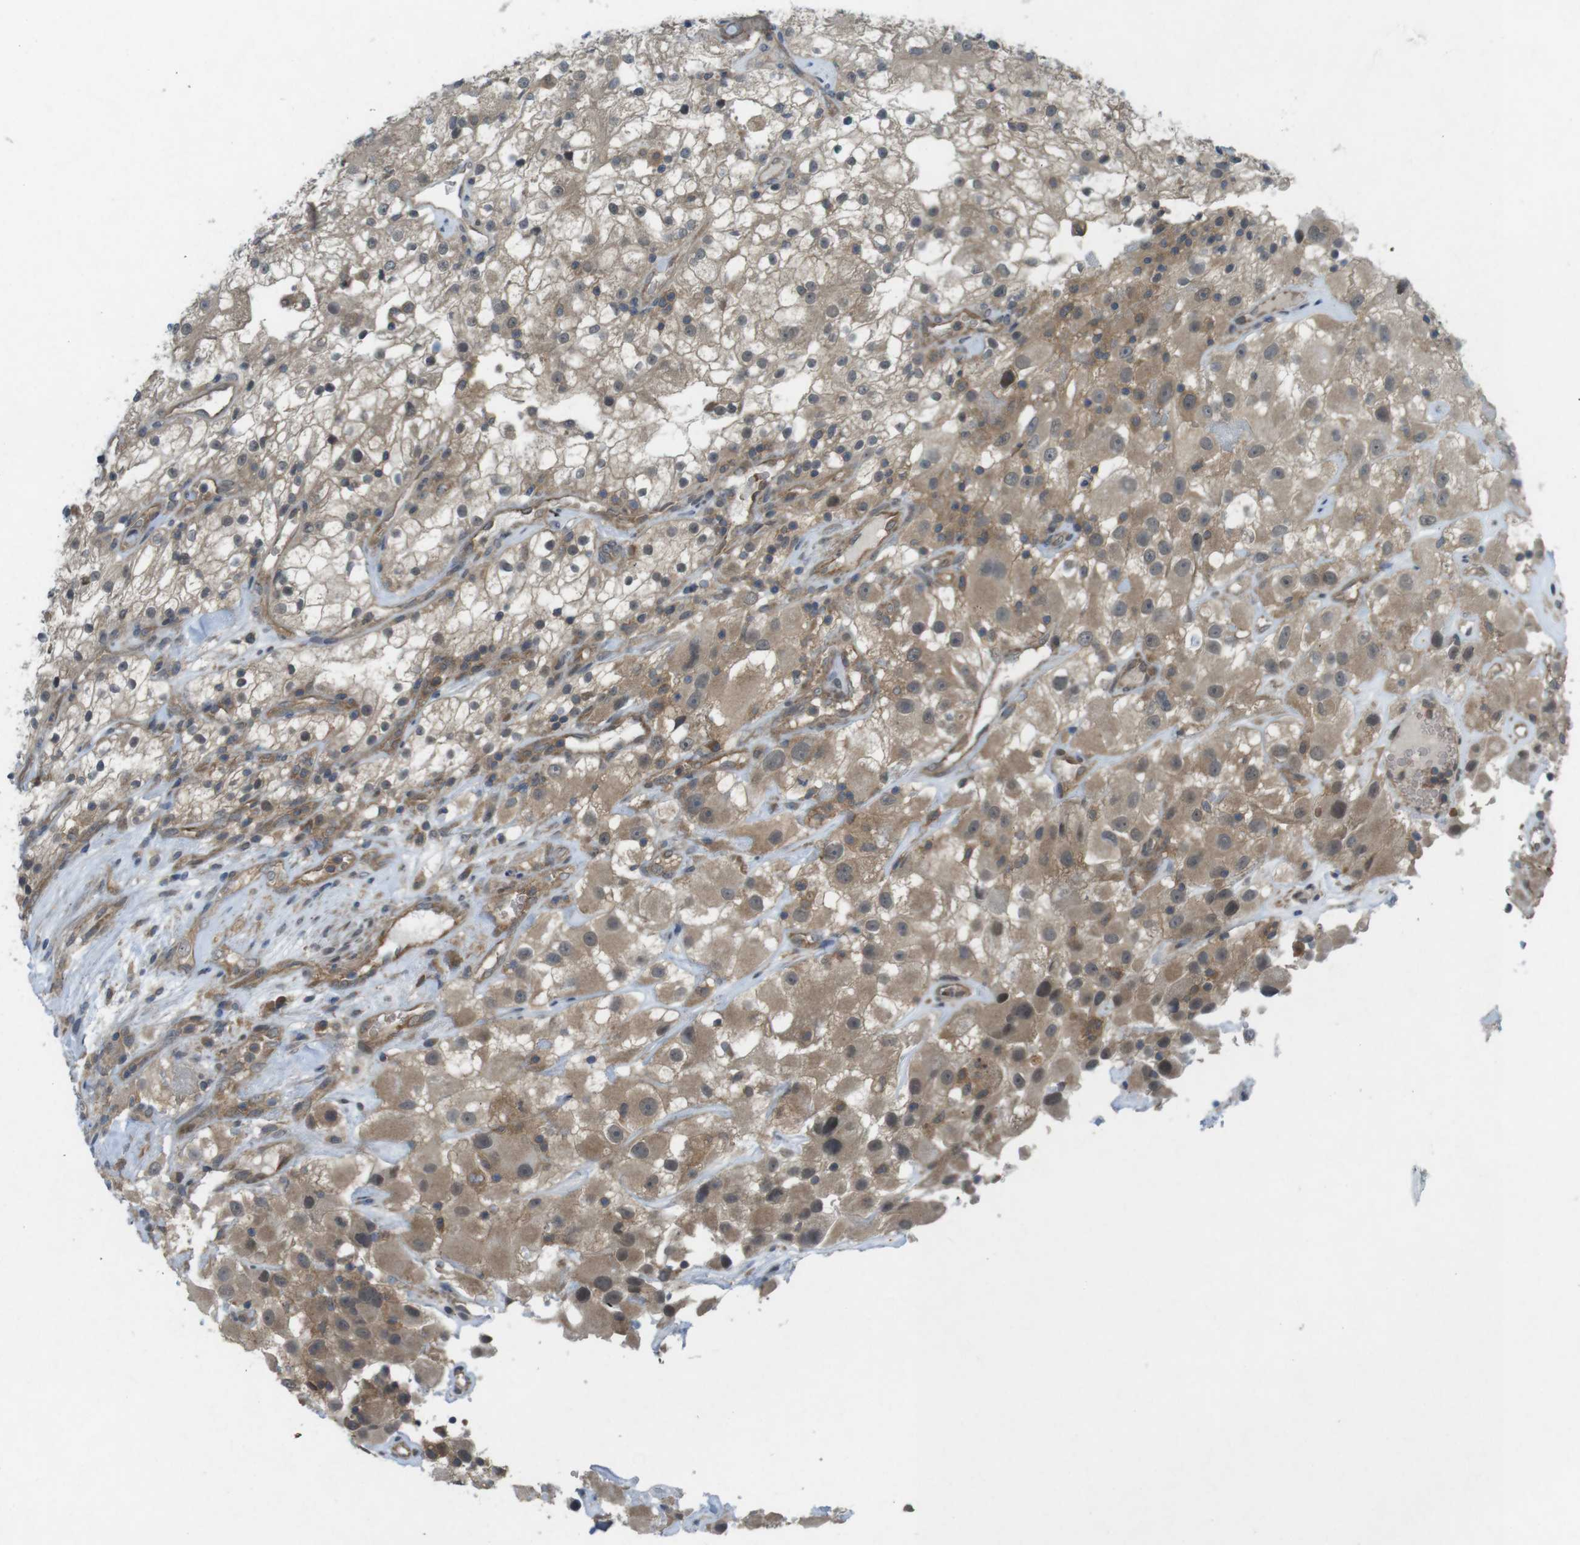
{"staining": {"intensity": "weak", "quantity": ">75%", "location": "cytoplasmic/membranous"}, "tissue": "renal cancer", "cell_type": "Tumor cells", "image_type": "cancer", "snomed": [{"axis": "morphology", "description": "Adenocarcinoma, NOS"}, {"axis": "topography", "description": "Kidney"}], "caption": "About >75% of tumor cells in renal cancer show weak cytoplasmic/membranous protein expression as visualized by brown immunohistochemical staining.", "gene": "SUGT1", "patient": {"sex": "female", "age": 52}}